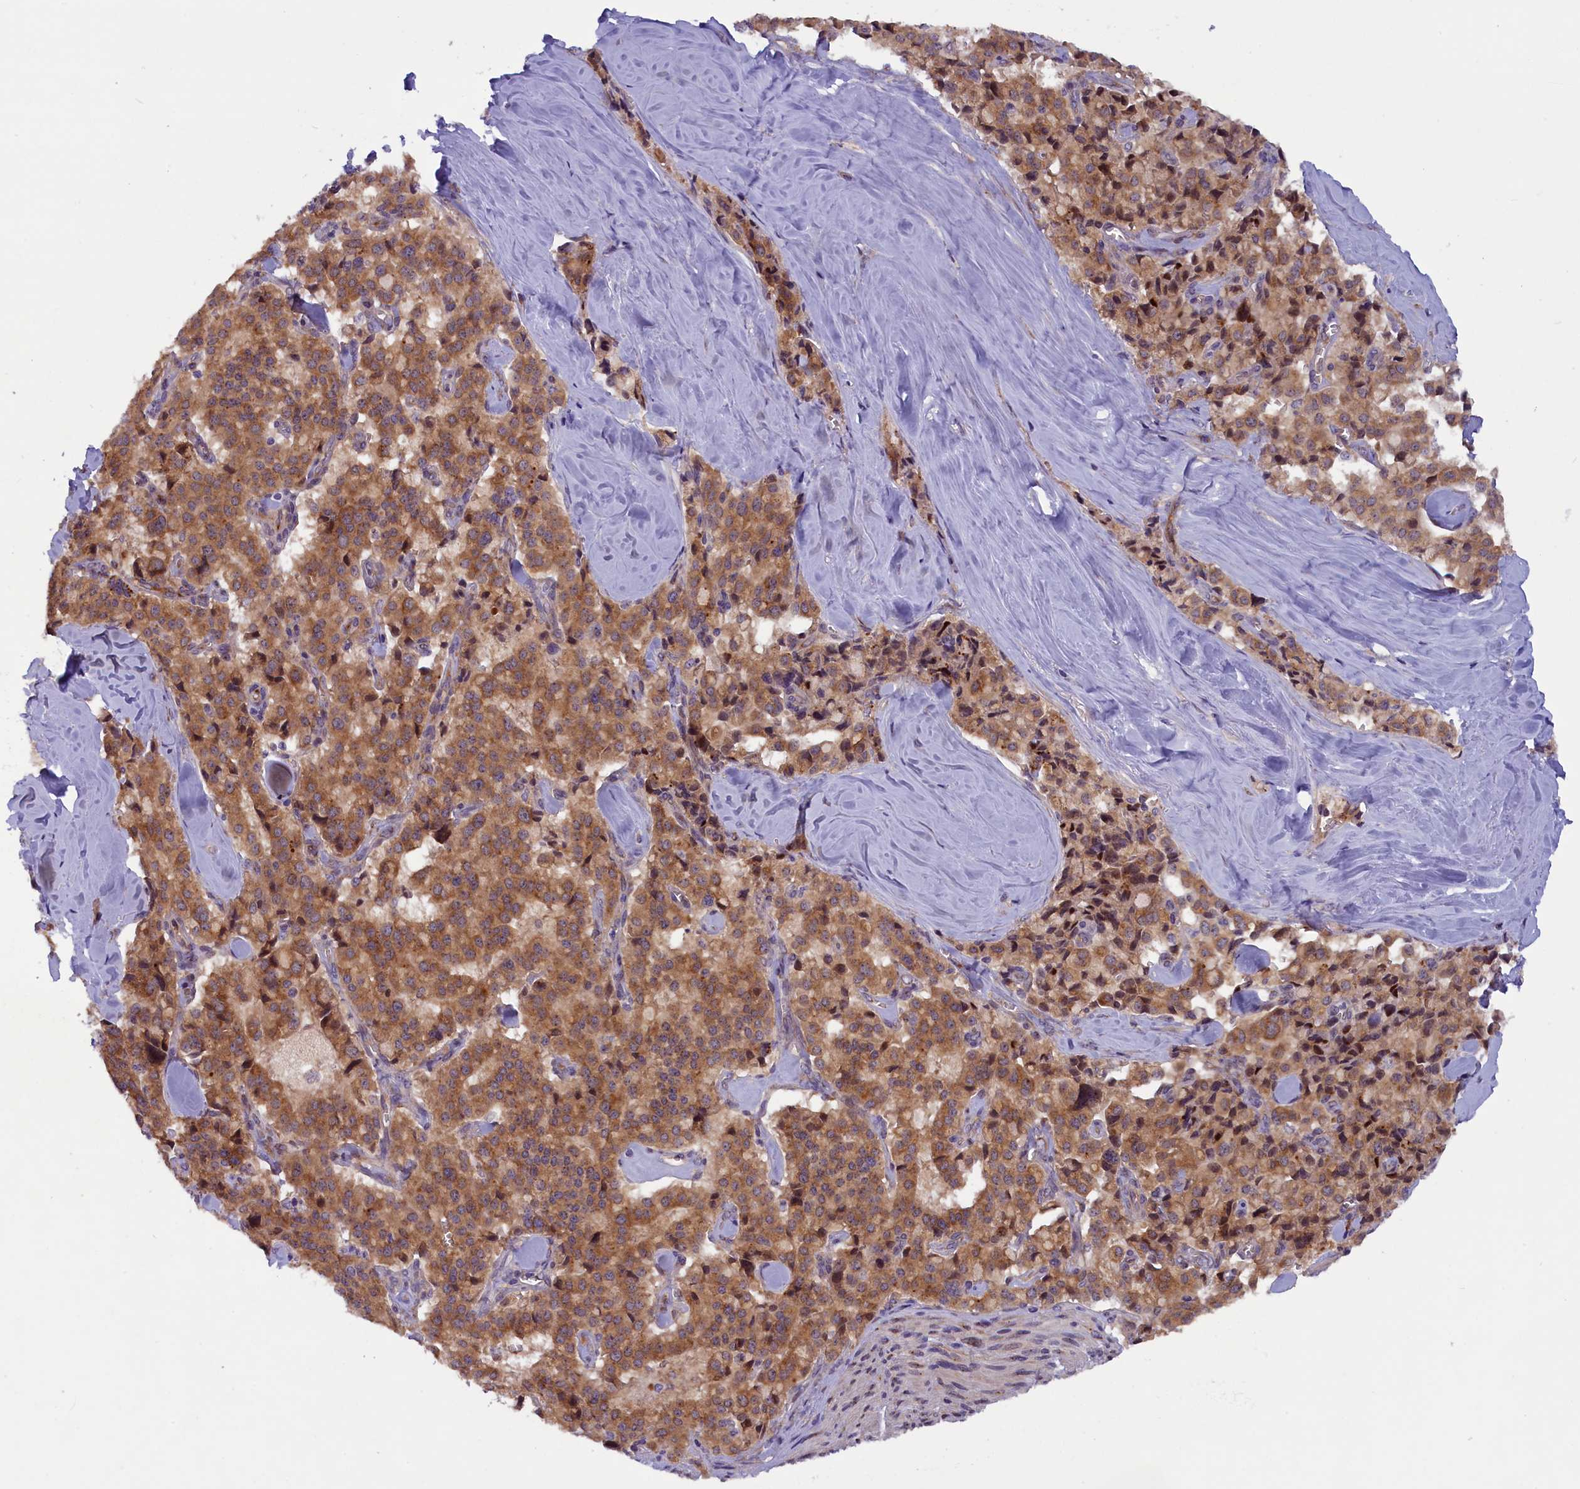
{"staining": {"intensity": "moderate", "quantity": ">75%", "location": "cytoplasmic/membranous"}, "tissue": "pancreatic cancer", "cell_type": "Tumor cells", "image_type": "cancer", "snomed": [{"axis": "morphology", "description": "Adenocarcinoma, NOS"}, {"axis": "topography", "description": "Pancreas"}], "caption": "The immunohistochemical stain shows moderate cytoplasmic/membranous positivity in tumor cells of pancreatic adenocarcinoma tissue.", "gene": "CCDC9B", "patient": {"sex": "male", "age": 65}}